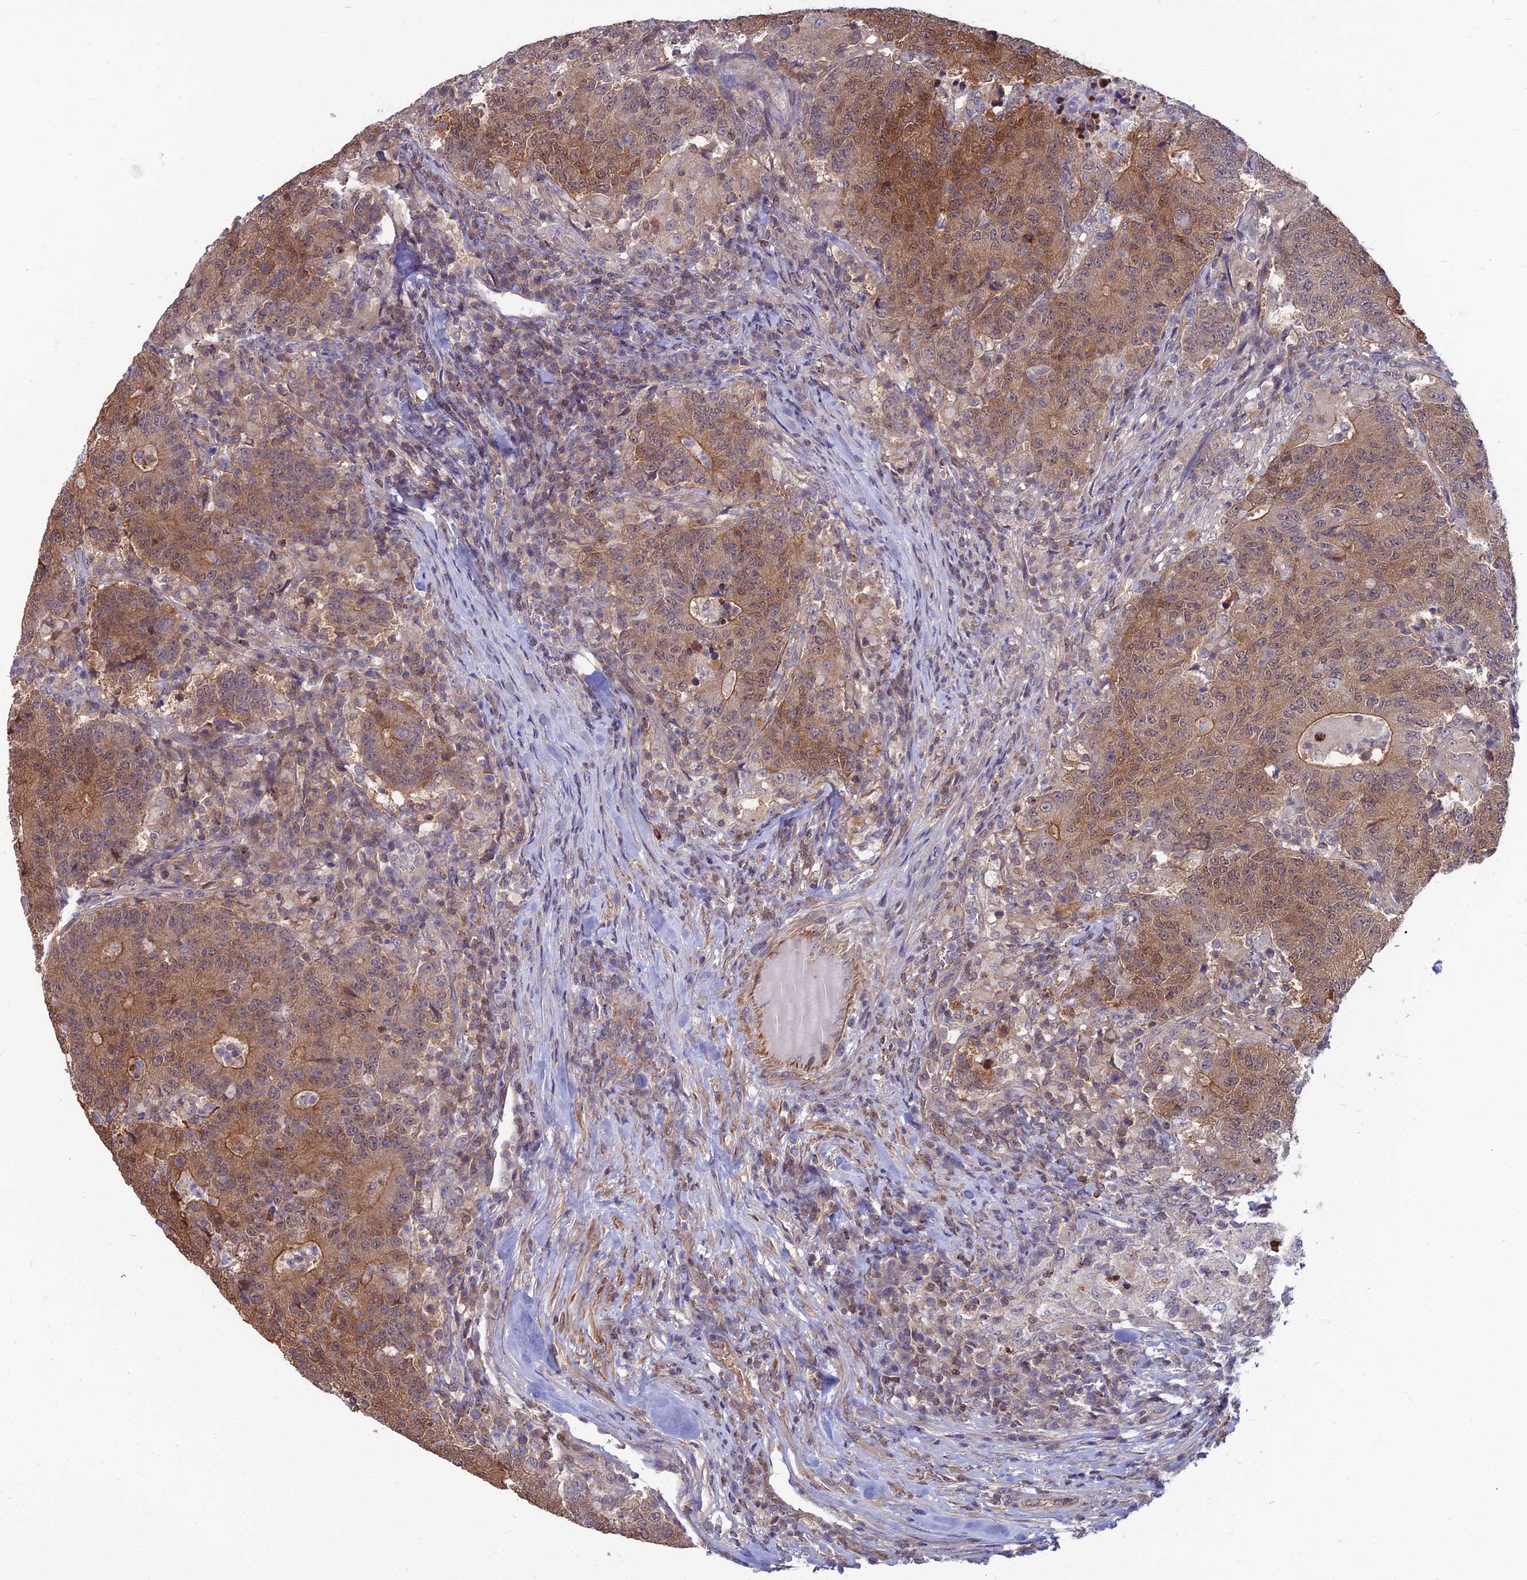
{"staining": {"intensity": "moderate", "quantity": ">75%", "location": "cytoplasmic/membranous,nuclear"}, "tissue": "colorectal cancer", "cell_type": "Tumor cells", "image_type": "cancer", "snomed": [{"axis": "morphology", "description": "Adenocarcinoma, NOS"}, {"axis": "topography", "description": "Colon"}], "caption": "DAB immunohistochemical staining of human adenocarcinoma (colorectal) reveals moderate cytoplasmic/membranous and nuclear protein staining in about >75% of tumor cells. The staining was performed using DAB (3,3'-diaminobenzidine) to visualize the protein expression in brown, while the nuclei were stained in blue with hematoxylin (Magnification: 20x).", "gene": "OPA3", "patient": {"sex": "female", "age": 75}}